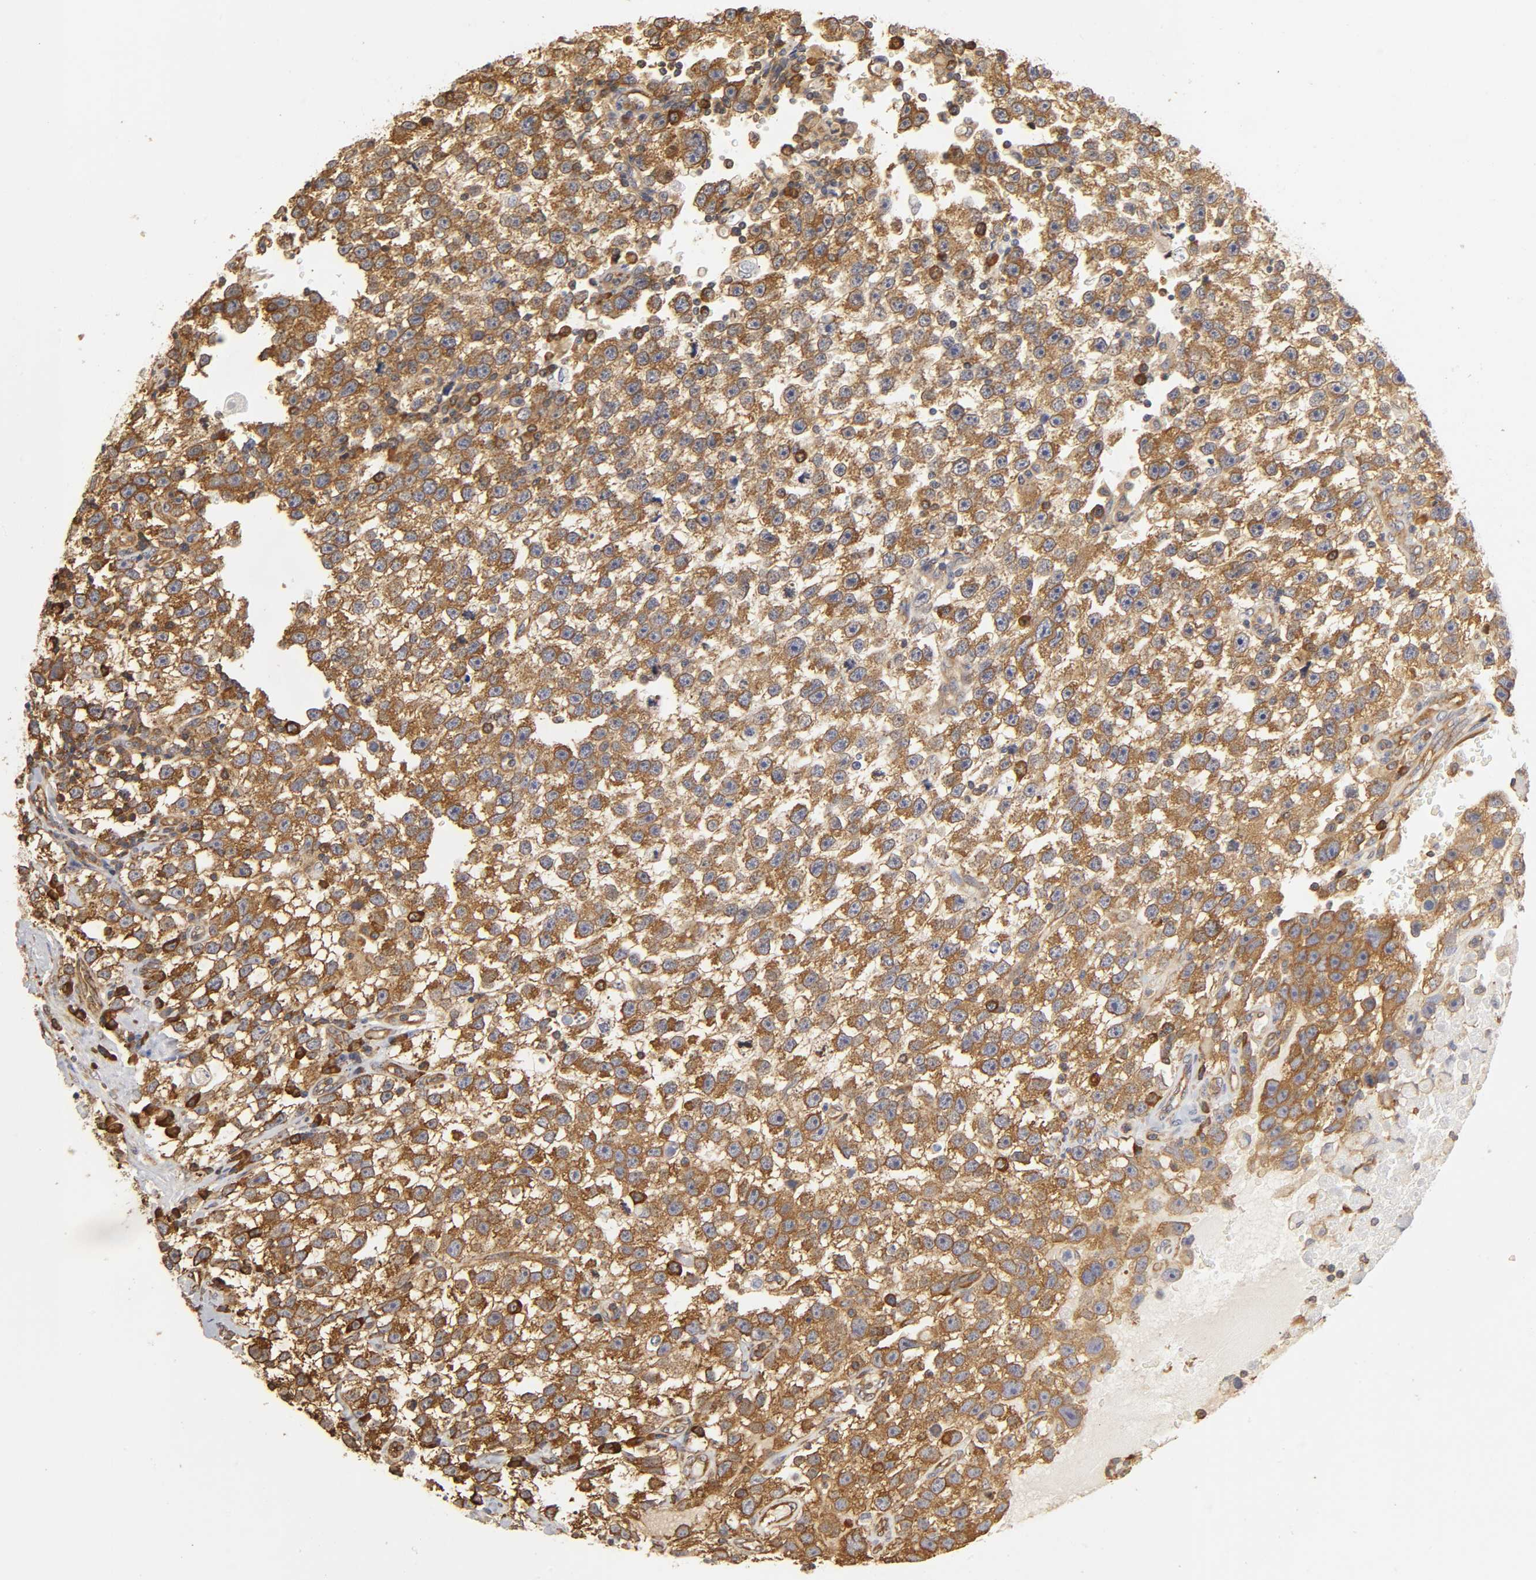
{"staining": {"intensity": "strong", "quantity": ">75%", "location": "cytoplasmic/membranous"}, "tissue": "testis cancer", "cell_type": "Tumor cells", "image_type": "cancer", "snomed": [{"axis": "morphology", "description": "Seminoma, NOS"}, {"axis": "topography", "description": "Testis"}], "caption": "Immunohistochemical staining of human testis seminoma demonstrates high levels of strong cytoplasmic/membranous protein staining in approximately >75% of tumor cells.", "gene": "RPL14", "patient": {"sex": "male", "age": 33}}